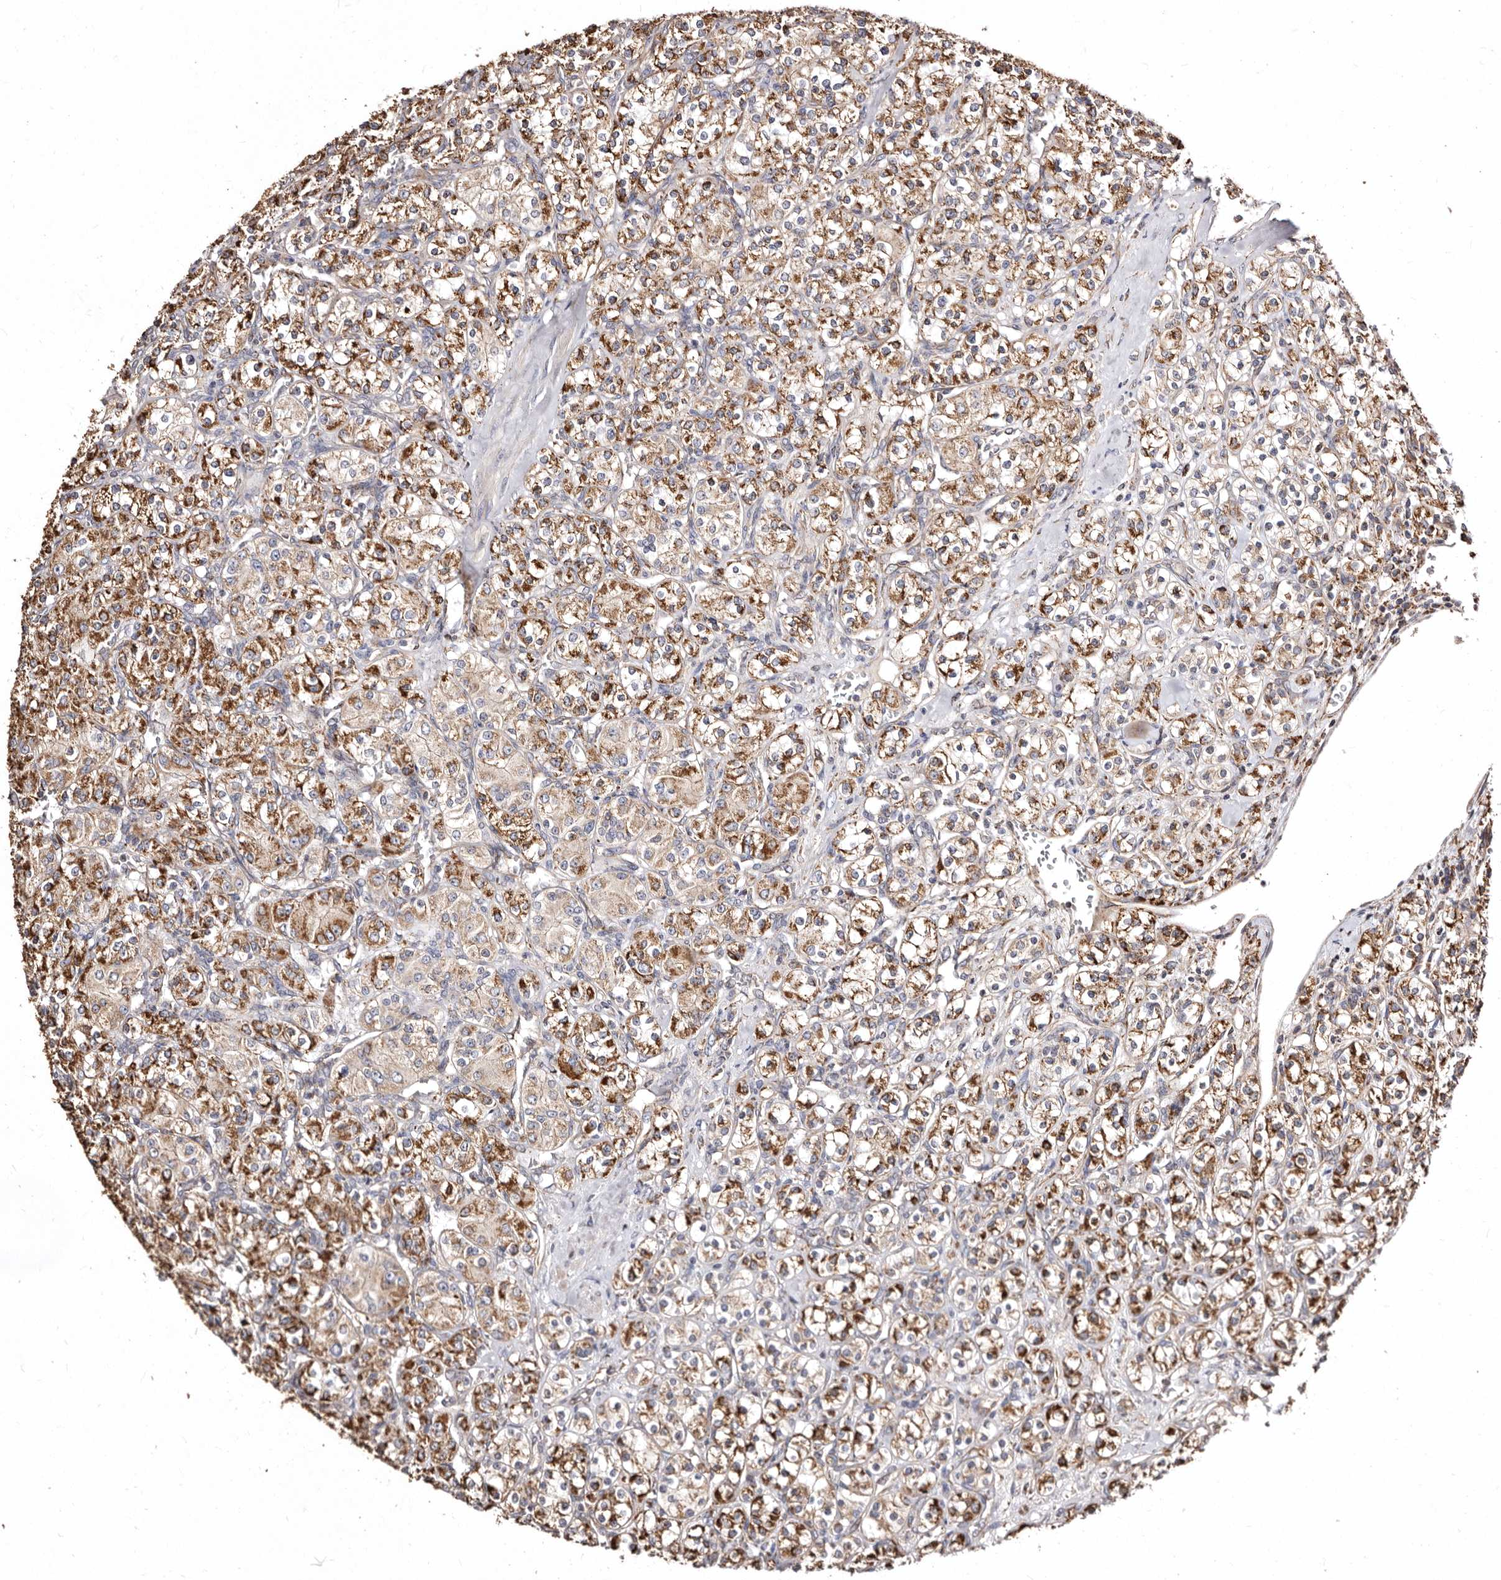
{"staining": {"intensity": "strong", "quantity": "25%-75%", "location": "cytoplasmic/membranous"}, "tissue": "renal cancer", "cell_type": "Tumor cells", "image_type": "cancer", "snomed": [{"axis": "morphology", "description": "Adenocarcinoma, NOS"}, {"axis": "topography", "description": "Kidney"}], "caption": "Human renal adenocarcinoma stained for a protein (brown) displays strong cytoplasmic/membranous positive positivity in approximately 25%-75% of tumor cells.", "gene": "LUZP1", "patient": {"sex": "male", "age": 77}}